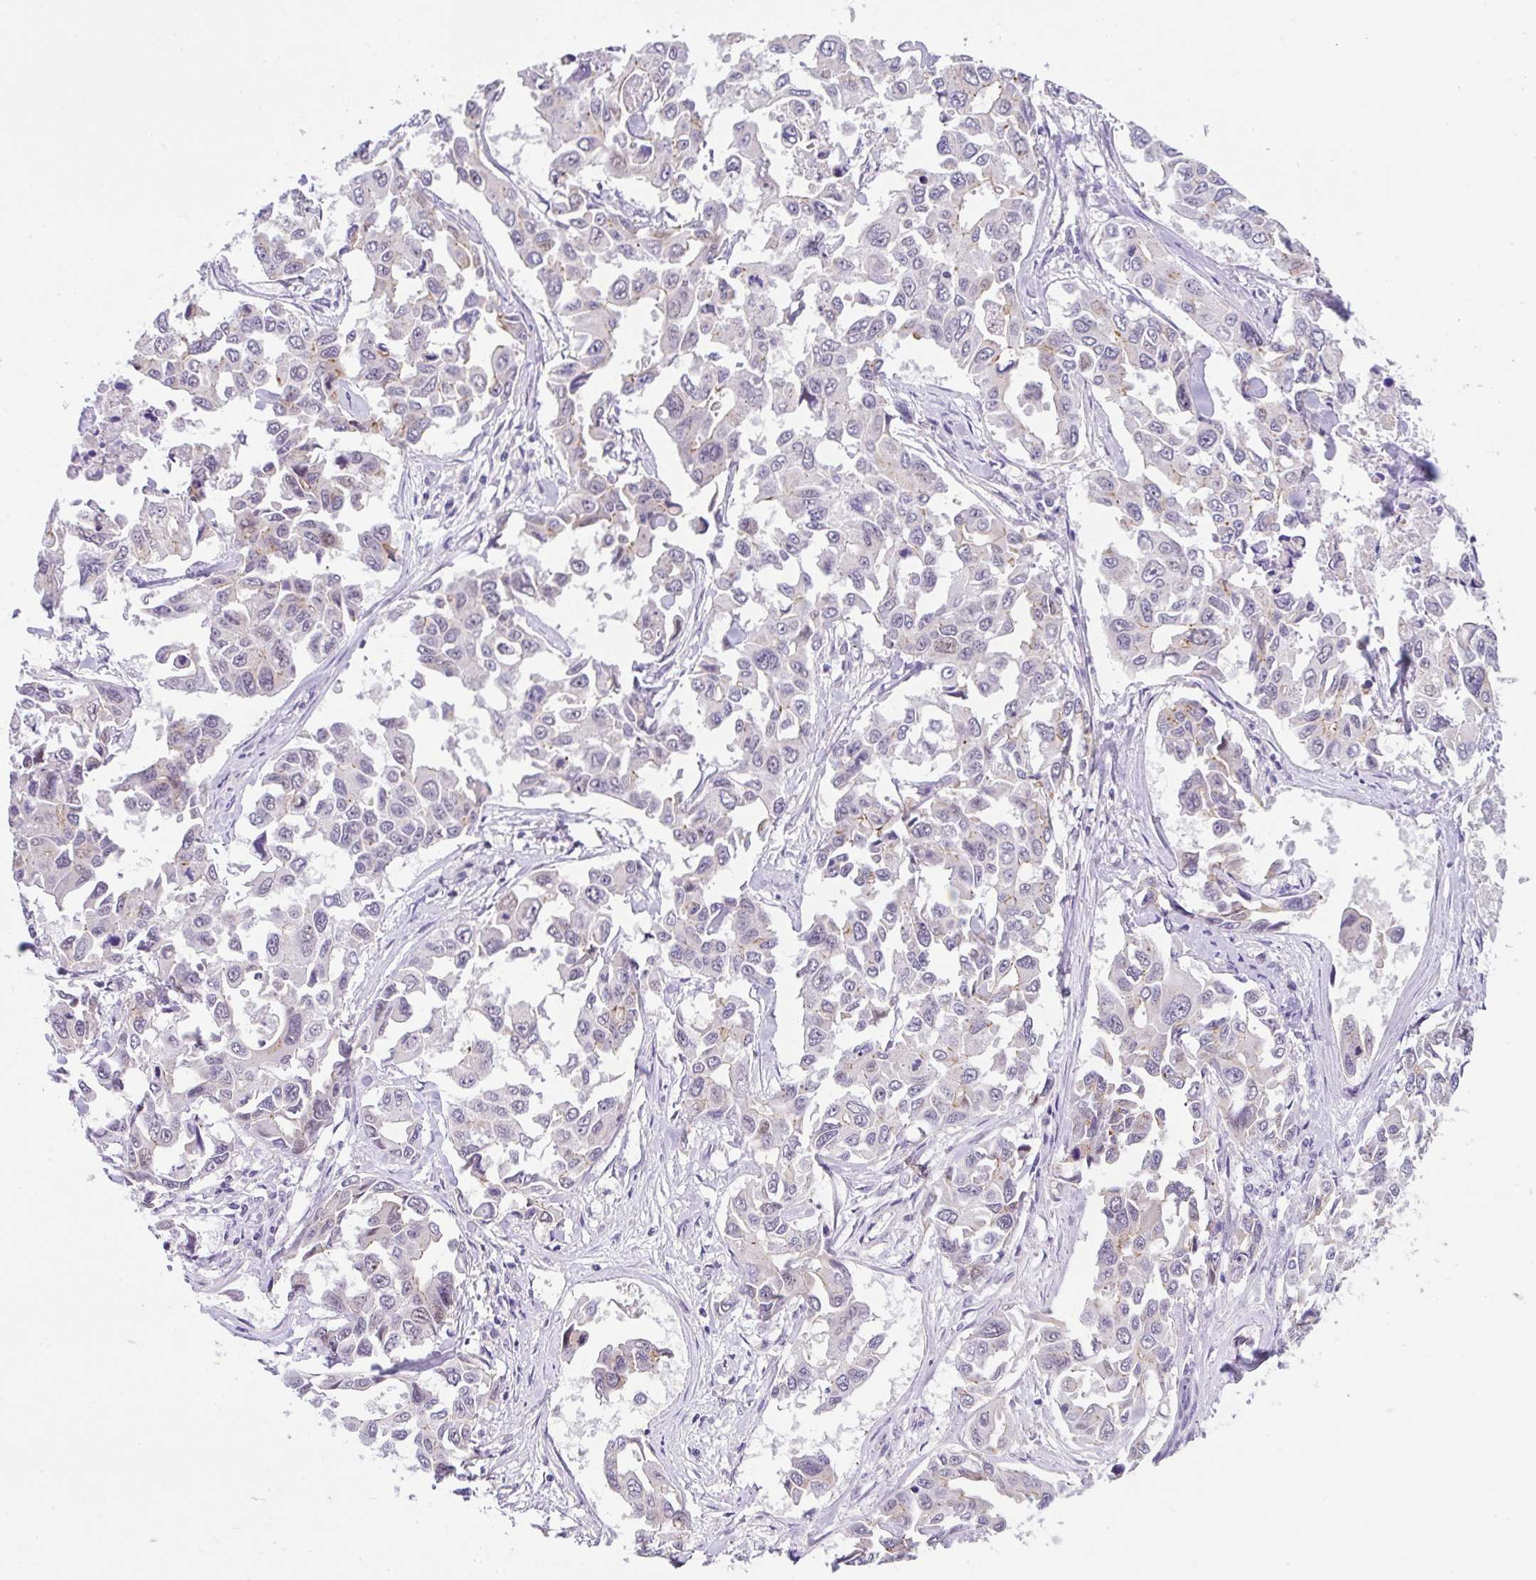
{"staining": {"intensity": "negative", "quantity": "none", "location": "none"}, "tissue": "lung cancer", "cell_type": "Tumor cells", "image_type": "cancer", "snomed": [{"axis": "morphology", "description": "Adenocarcinoma, NOS"}, {"axis": "topography", "description": "Lung"}], "caption": "DAB (3,3'-diaminobenzidine) immunohistochemical staining of adenocarcinoma (lung) demonstrates no significant expression in tumor cells.", "gene": "CGNL1", "patient": {"sex": "male", "age": 64}}